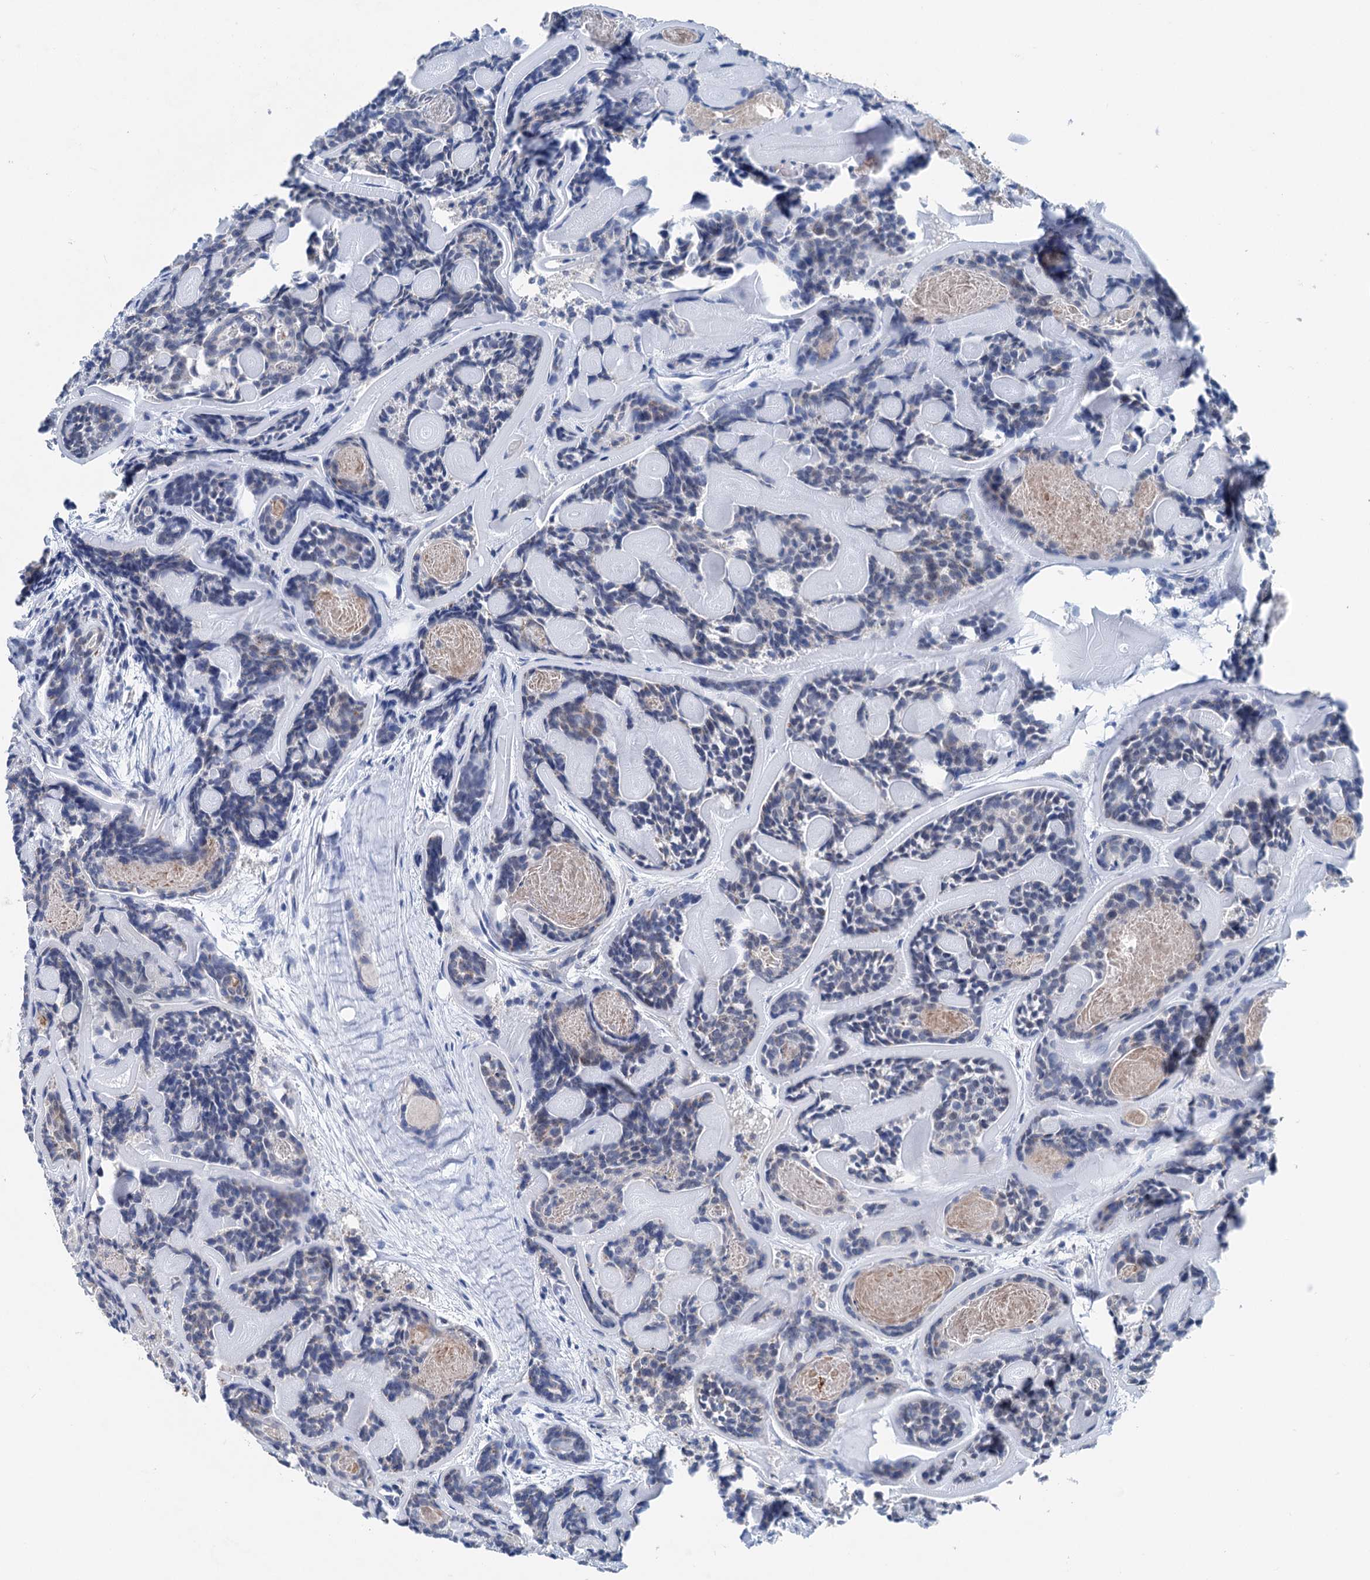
{"staining": {"intensity": "negative", "quantity": "none", "location": "none"}, "tissue": "head and neck cancer", "cell_type": "Tumor cells", "image_type": "cancer", "snomed": [{"axis": "morphology", "description": "Adenocarcinoma, NOS"}, {"axis": "topography", "description": "Salivary gland"}, {"axis": "topography", "description": "Head-Neck"}], "caption": "Immunohistochemistry (IHC) histopathology image of neoplastic tissue: head and neck cancer (adenocarcinoma) stained with DAB (3,3'-diaminobenzidine) reveals no significant protein staining in tumor cells.", "gene": "ELP4", "patient": {"sex": "female", "age": 63}}